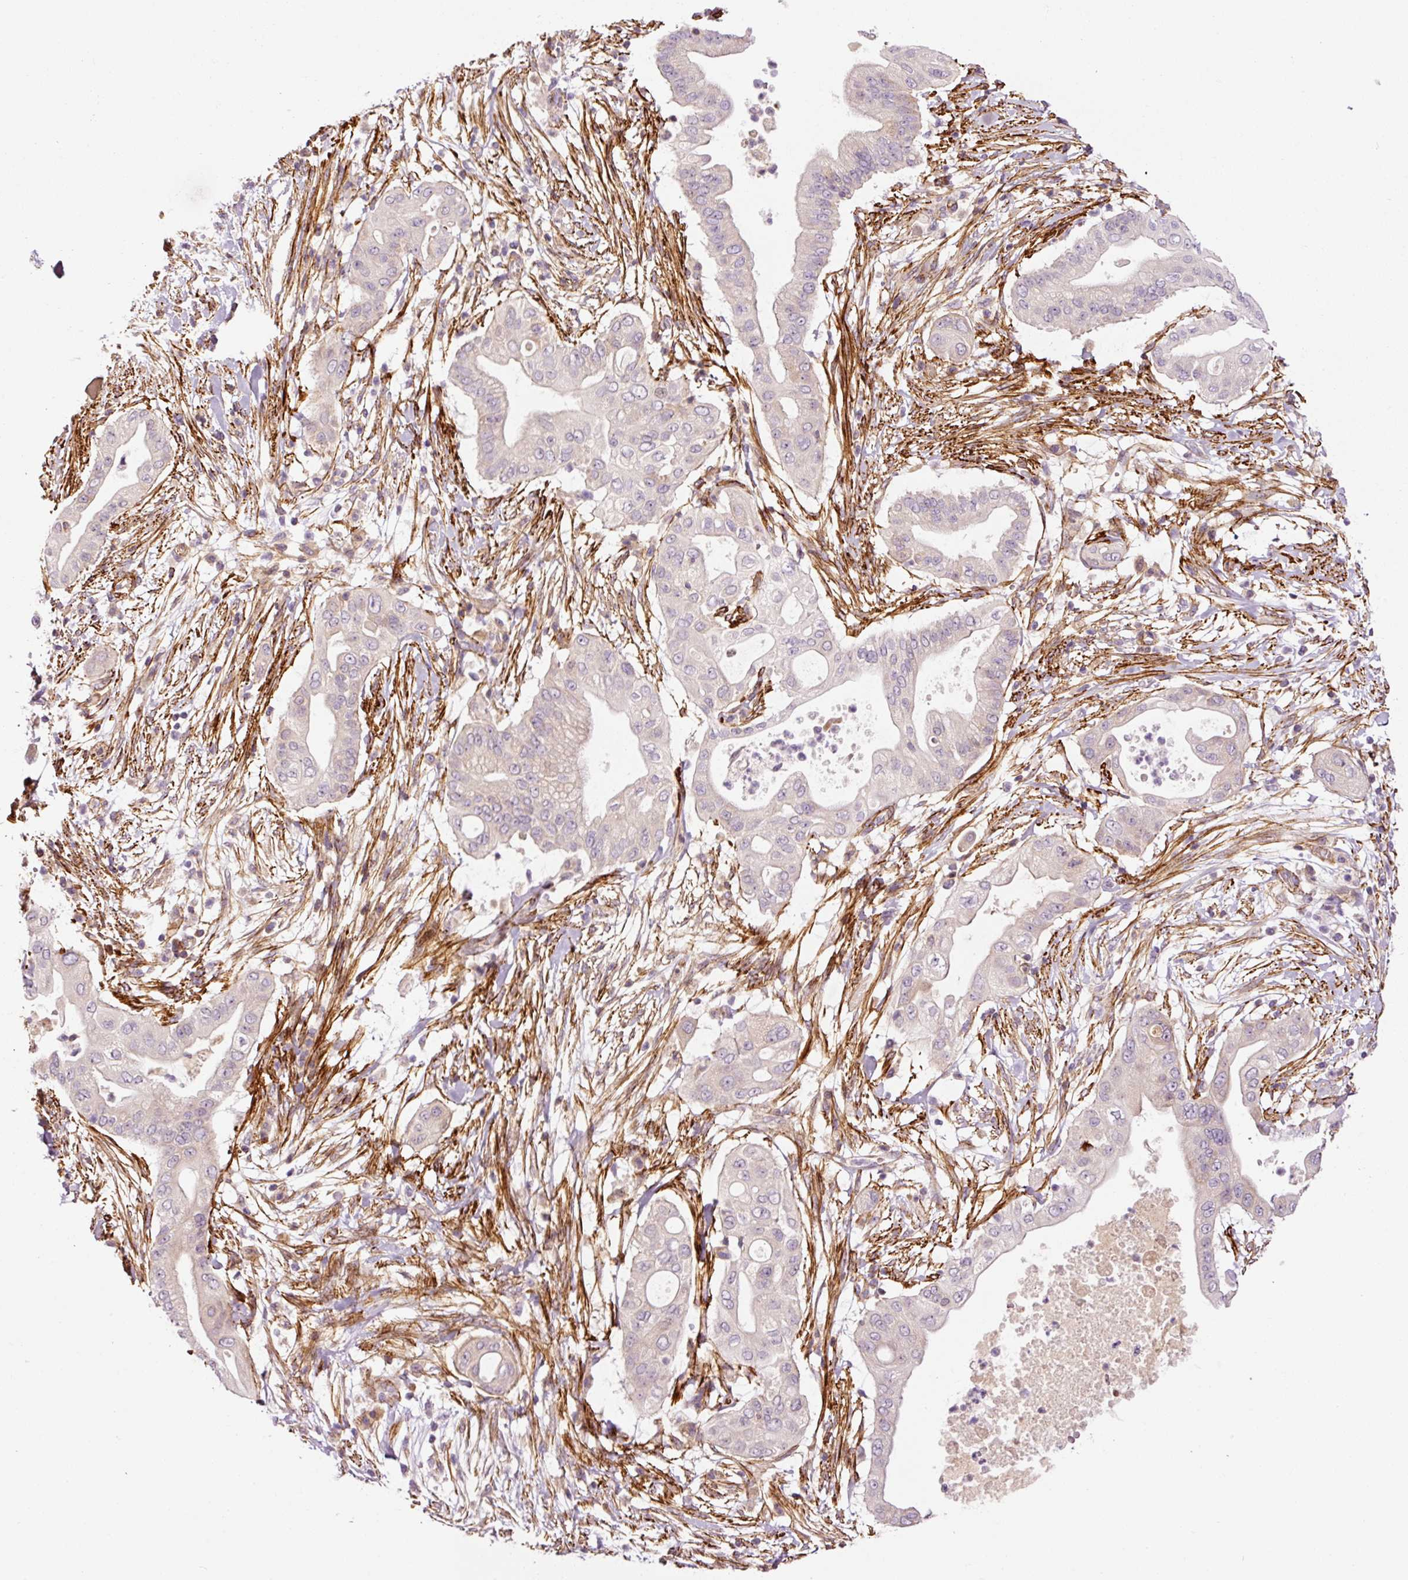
{"staining": {"intensity": "negative", "quantity": "none", "location": "none"}, "tissue": "pancreatic cancer", "cell_type": "Tumor cells", "image_type": "cancer", "snomed": [{"axis": "morphology", "description": "Adenocarcinoma, NOS"}, {"axis": "topography", "description": "Pancreas"}], "caption": "Immunohistochemistry (IHC) of human pancreatic cancer (adenocarcinoma) exhibits no expression in tumor cells.", "gene": "ANKRD20A1", "patient": {"sex": "male", "age": 68}}